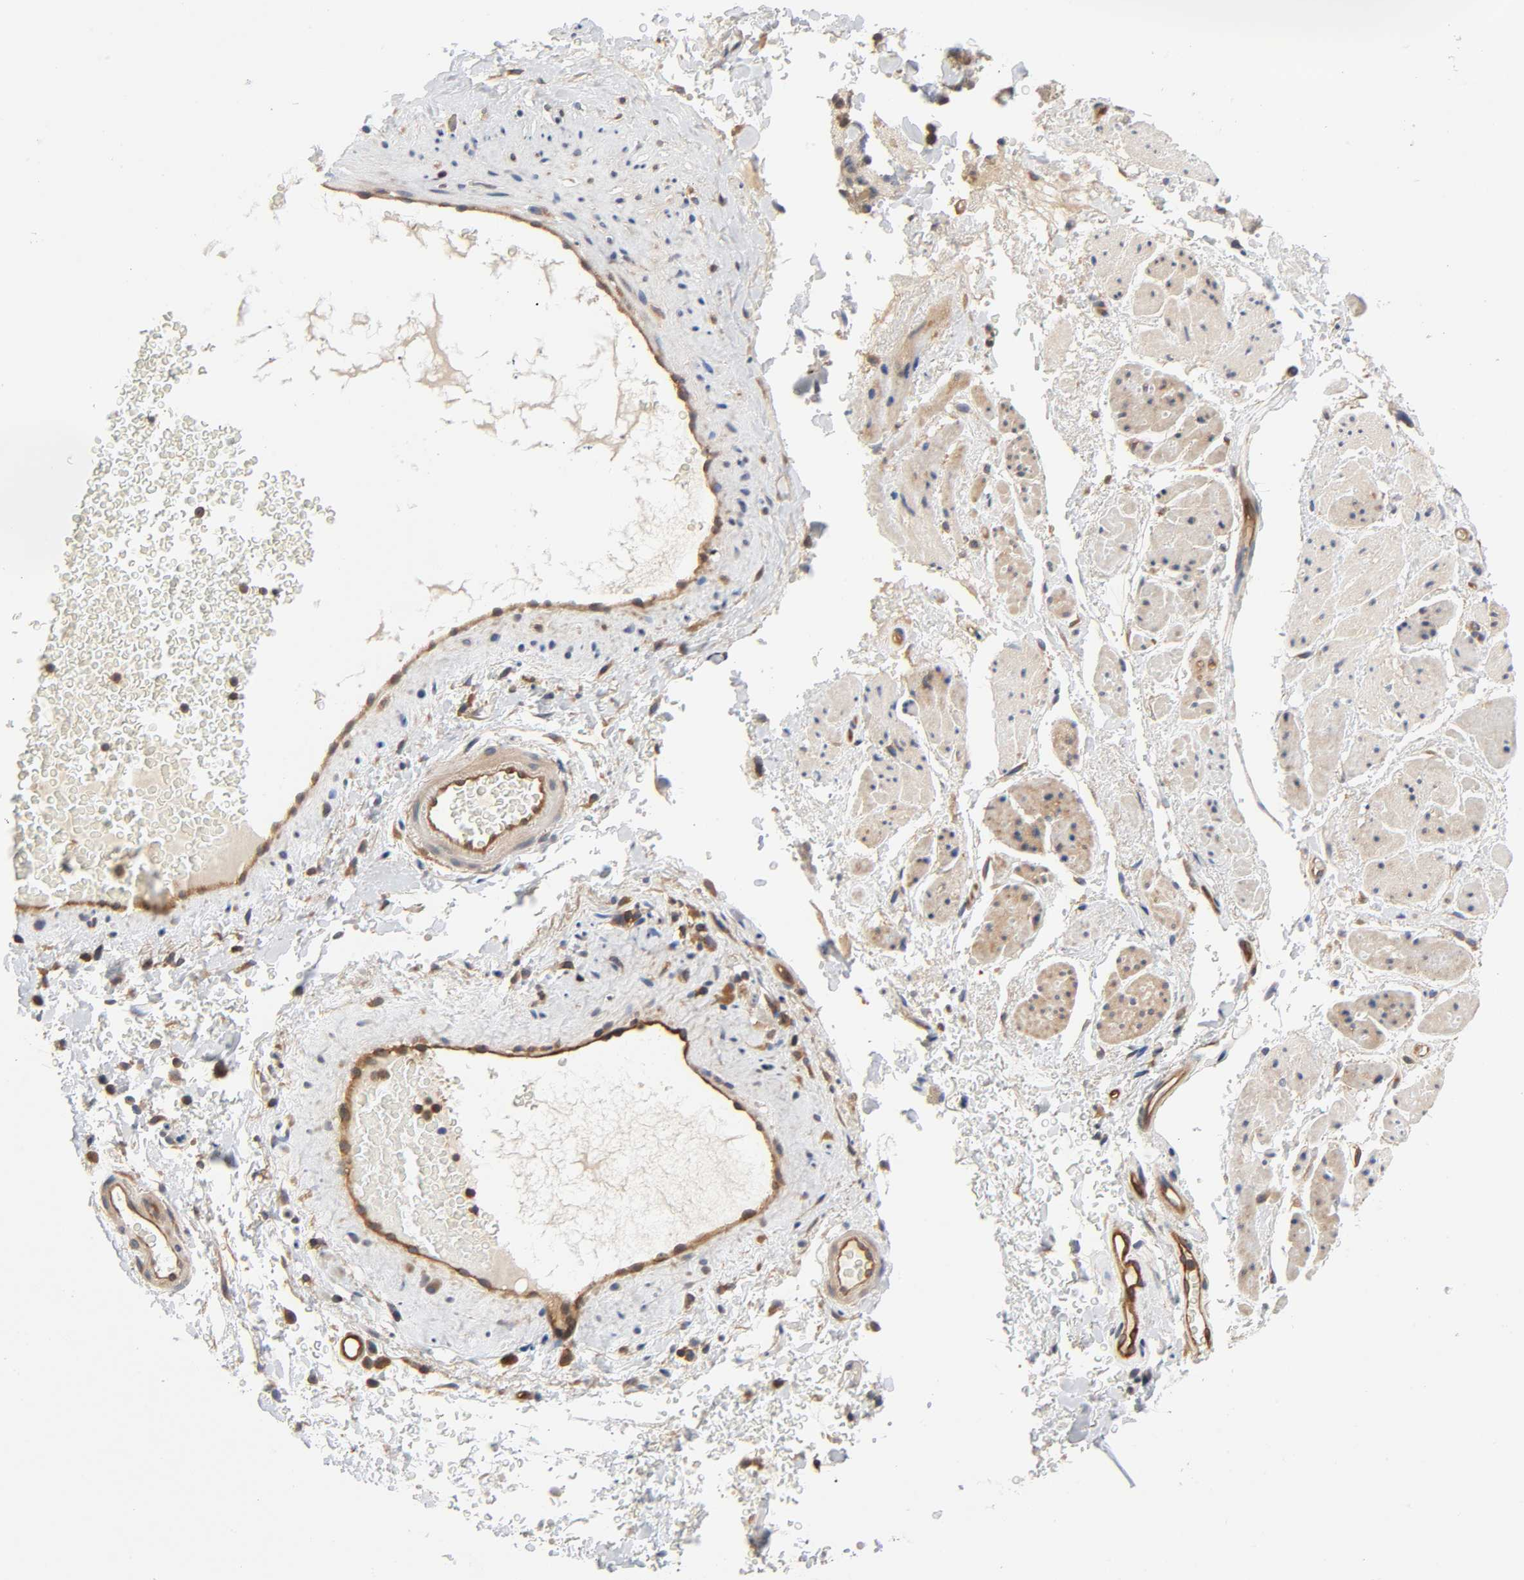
{"staining": {"intensity": "negative", "quantity": "none", "location": "none"}, "tissue": "adipose tissue", "cell_type": "Adipocytes", "image_type": "normal", "snomed": [{"axis": "morphology", "description": "Normal tissue, NOS"}, {"axis": "topography", "description": "Soft tissue"}, {"axis": "topography", "description": "Peripheral nerve tissue"}], "caption": "Immunohistochemistry photomicrograph of normal human adipose tissue stained for a protein (brown), which displays no staining in adipocytes. (DAB (3,3'-diaminobenzidine) immunohistochemistry (IHC), high magnification).", "gene": "PRKAB1", "patient": {"sex": "female", "age": 71}}